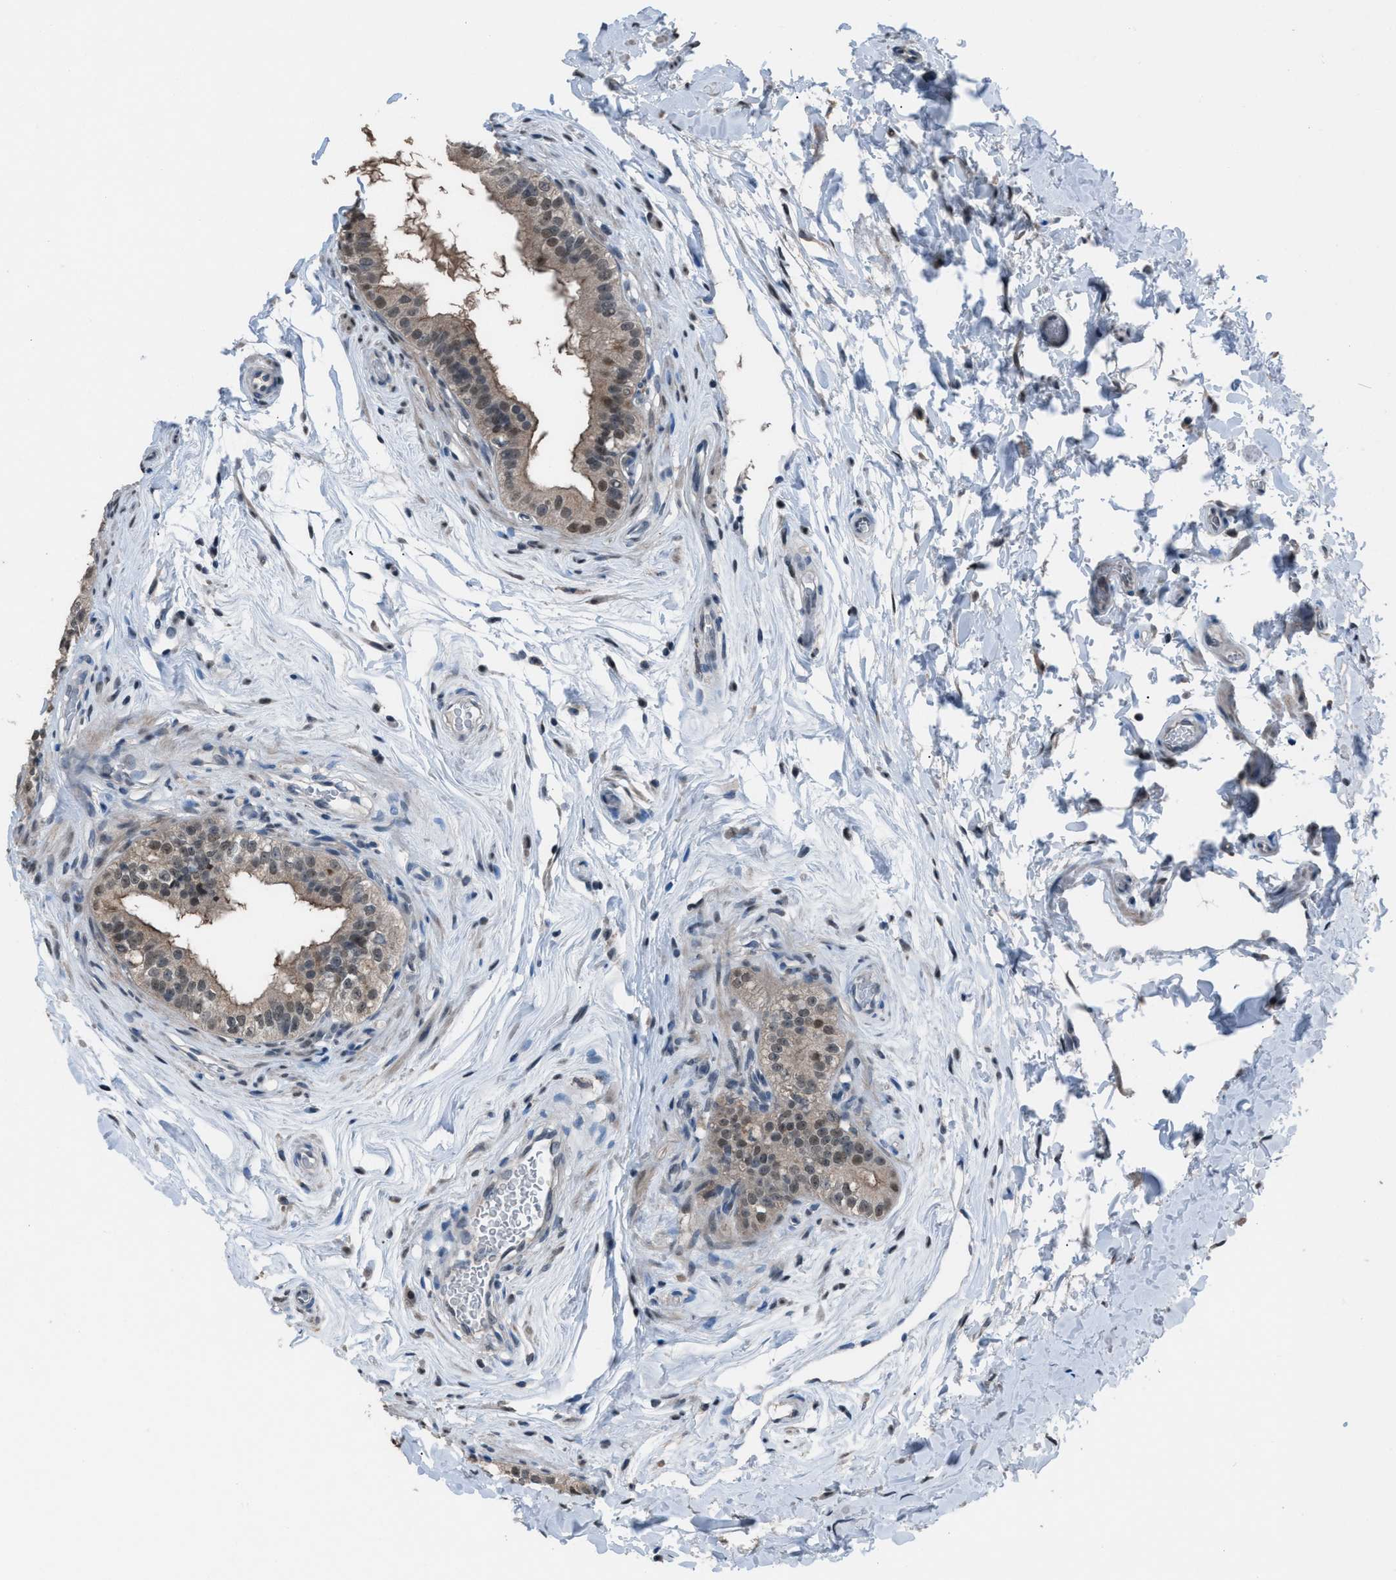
{"staining": {"intensity": "weak", "quantity": "25%-75%", "location": "cytoplasmic/membranous,nuclear"}, "tissue": "epididymis", "cell_type": "Glandular cells", "image_type": "normal", "snomed": [{"axis": "morphology", "description": "Normal tissue, NOS"}, {"axis": "topography", "description": "Testis"}, {"axis": "topography", "description": "Epididymis"}], "caption": "A brown stain labels weak cytoplasmic/membranous,nuclear staining of a protein in glandular cells of unremarkable human epididymis. The staining is performed using DAB brown chromogen to label protein expression. The nuclei are counter-stained blue using hematoxylin.", "gene": "ZNF276", "patient": {"sex": "male", "age": 36}}